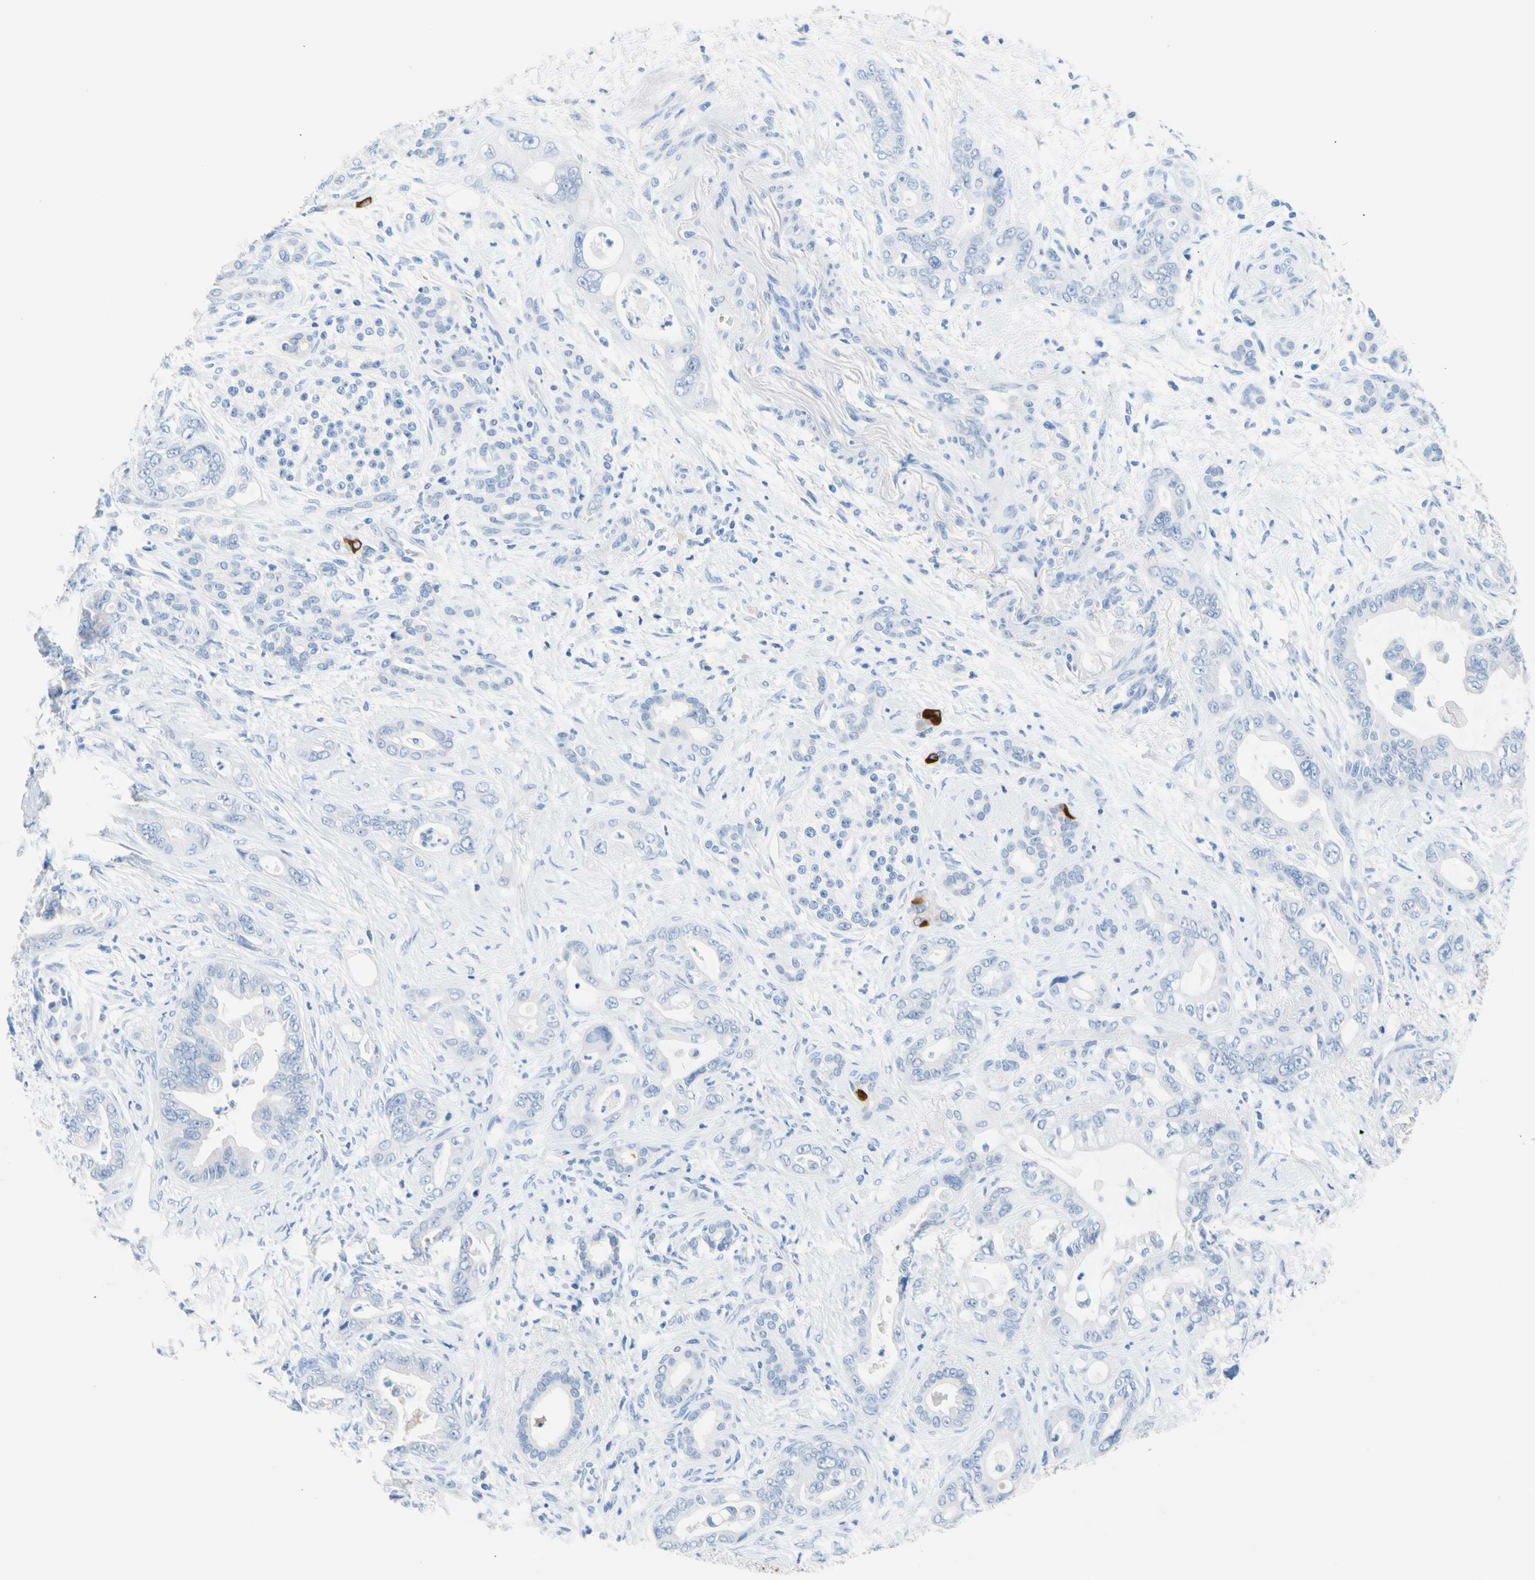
{"staining": {"intensity": "negative", "quantity": "none", "location": "none"}, "tissue": "pancreatic cancer", "cell_type": "Tumor cells", "image_type": "cancer", "snomed": [{"axis": "morphology", "description": "Adenocarcinoma, NOS"}, {"axis": "topography", "description": "Pancreas"}], "caption": "Tumor cells show no significant protein staining in adenocarcinoma (pancreatic).", "gene": "CEL", "patient": {"sex": "male", "age": 70}}